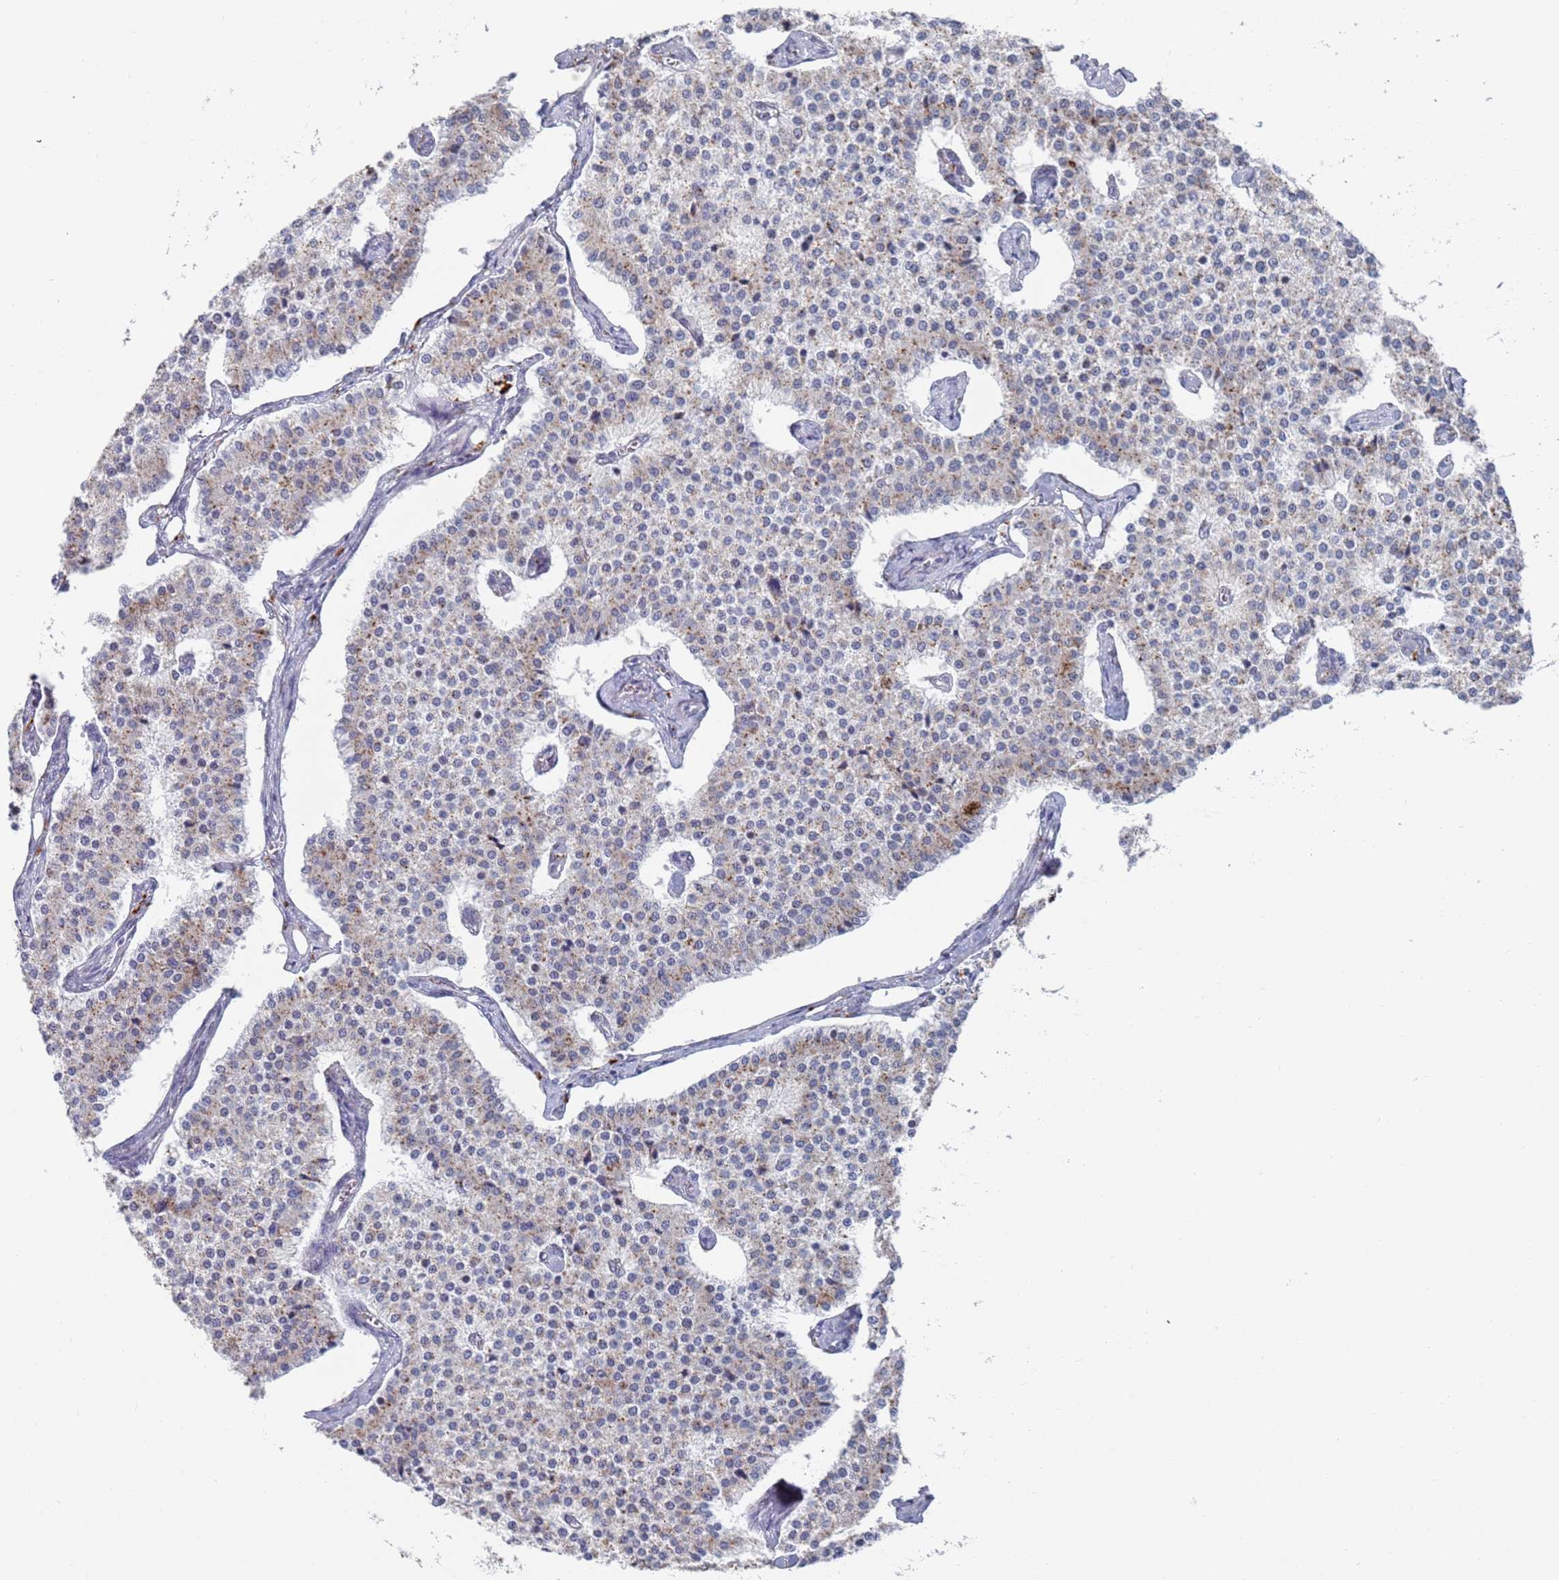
{"staining": {"intensity": "weak", "quantity": "25%-75%", "location": "cytoplasmic/membranous"}, "tissue": "carcinoid", "cell_type": "Tumor cells", "image_type": "cancer", "snomed": [{"axis": "morphology", "description": "Carcinoid, malignant, NOS"}, {"axis": "topography", "description": "Colon"}], "caption": "Immunohistochemistry of human carcinoid displays low levels of weak cytoplasmic/membranous expression in about 25%-75% of tumor cells. The protein of interest is shown in brown color, while the nuclei are stained blue.", "gene": "FUCA1", "patient": {"sex": "female", "age": 52}}